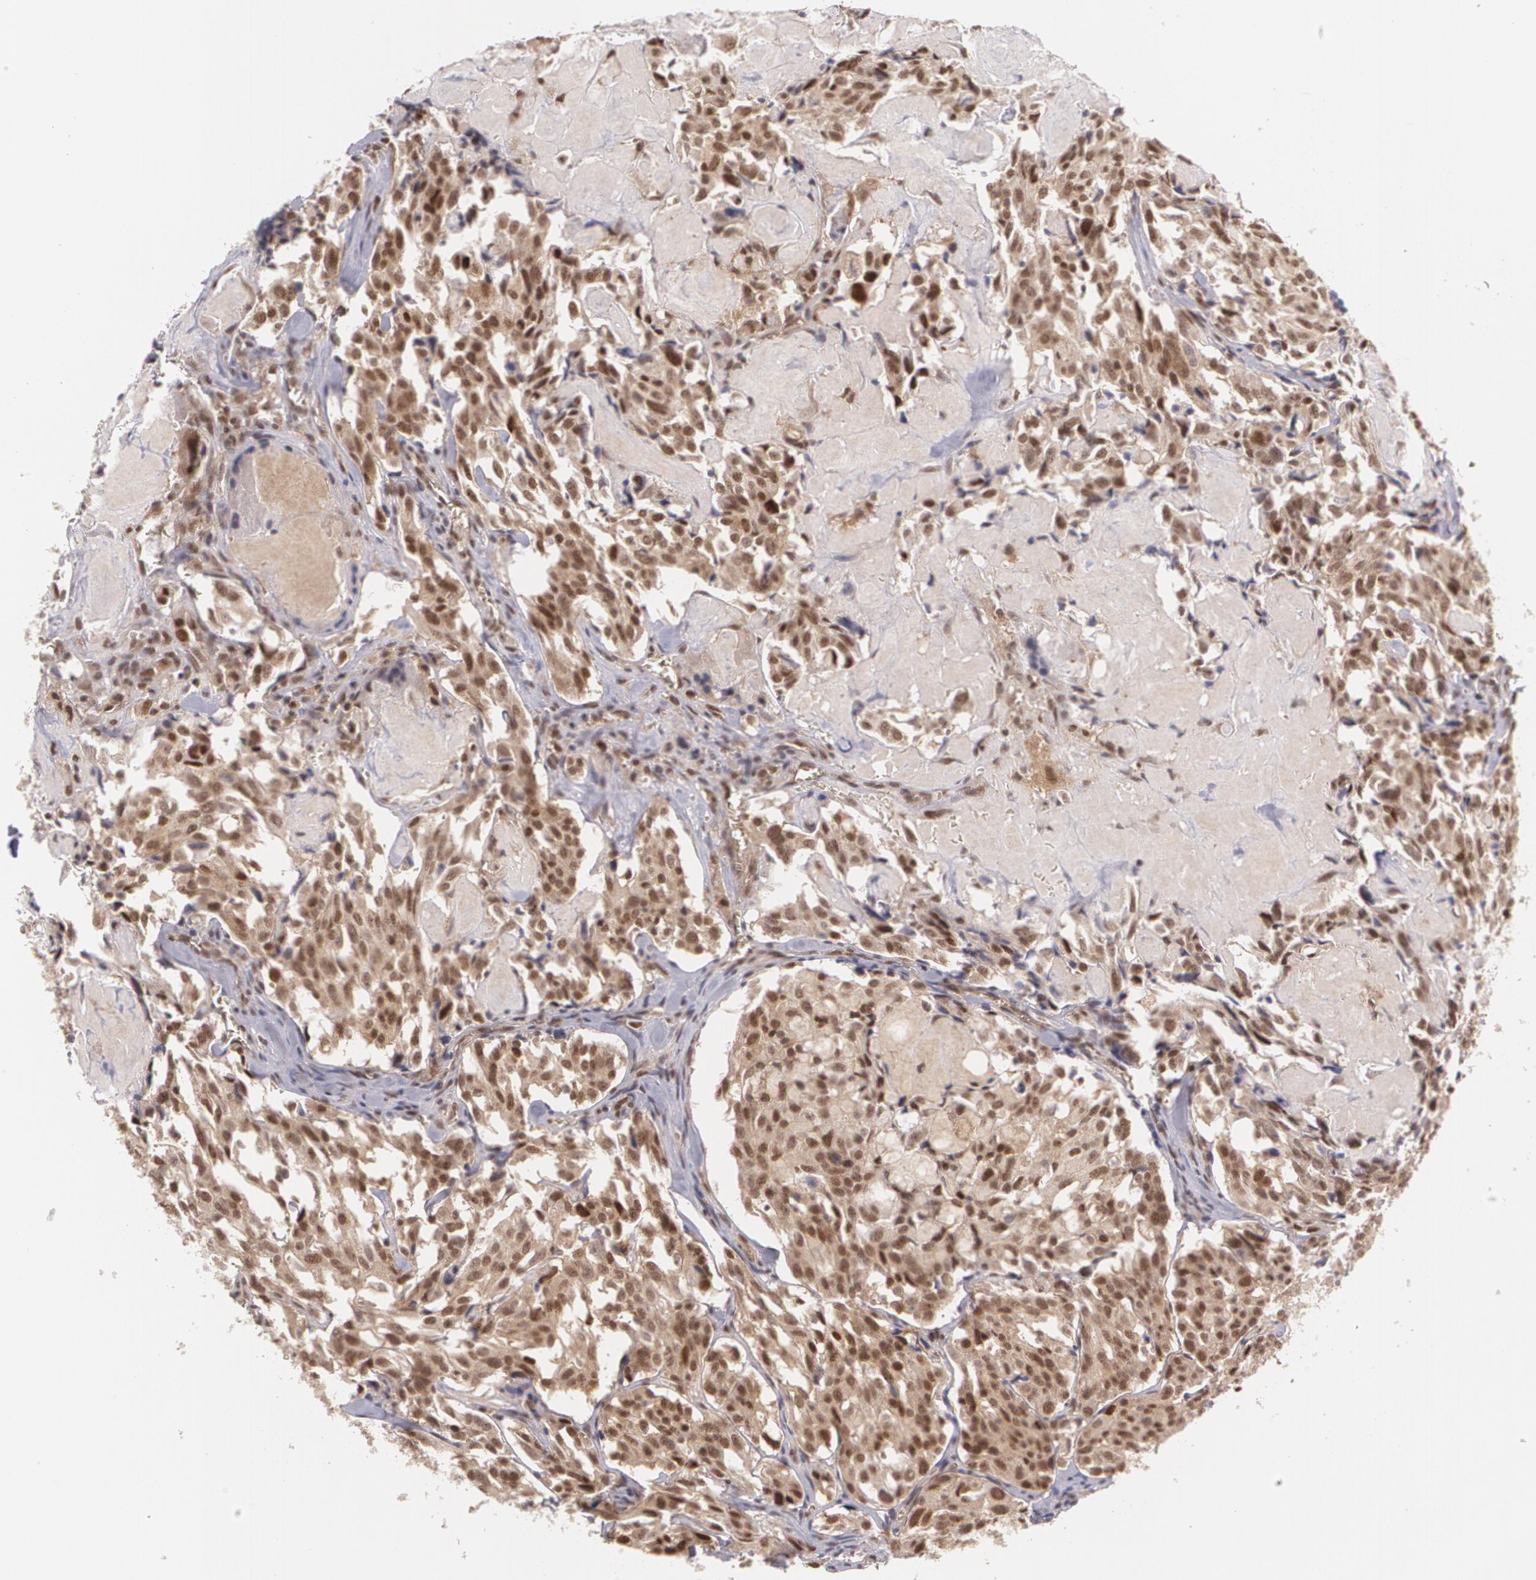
{"staining": {"intensity": "weak", "quantity": ">75%", "location": "cytoplasmic/membranous,nuclear"}, "tissue": "thyroid cancer", "cell_type": "Tumor cells", "image_type": "cancer", "snomed": [{"axis": "morphology", "description": "Carcinoma, NOS"}, {"axis": "morphology", "description": "Carcinoid, malignant, NOS"}, {"axis": "topography", "description": "Thyroid gland"}], "caption": "Weak cytoplasmic/membranous and nuclear protein positivity is identified in about >75% of tumor cells in thyroid cancer (carcinoma).", "gene": "CUL2", "patient": {"sex": "male", "age": 33}}